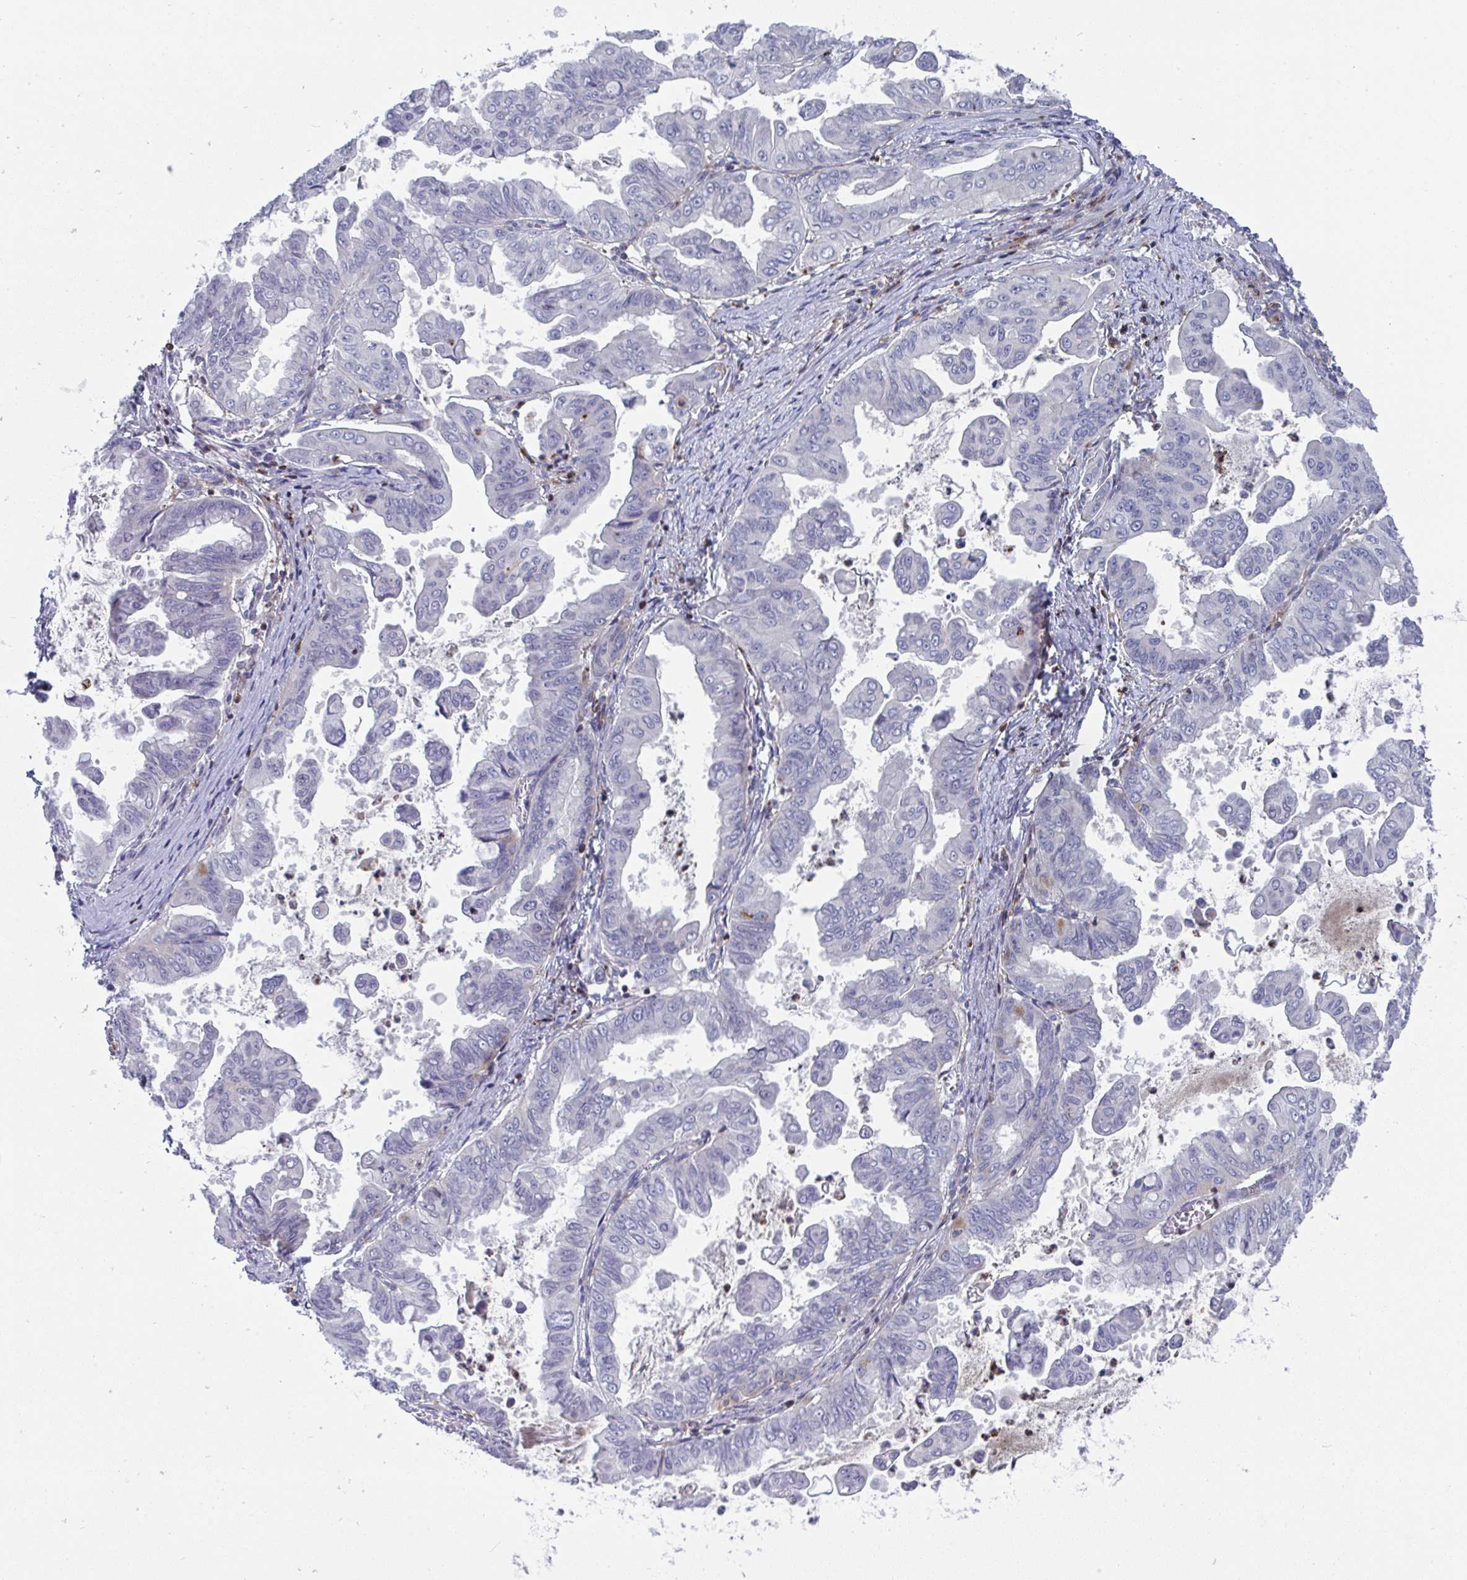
{"staining": {"intensity": "negative", "quantity": "none", "location": "none"}, "tissue": "stomach cancer", "cell_type": "Tumor cells", "image_type": "cancer", "snomed": [{"axis": "morphology", "description": "Adenocarcinoma, NOS"}, {"axis": "topography", "description": "Stomach, upper"}], "caption": "The image exhibits no staining of tumor cells in stomach cancer (adenocarcinoma).", "gene": "AOC2", "patient": {"sex": "male", "age": 80}}